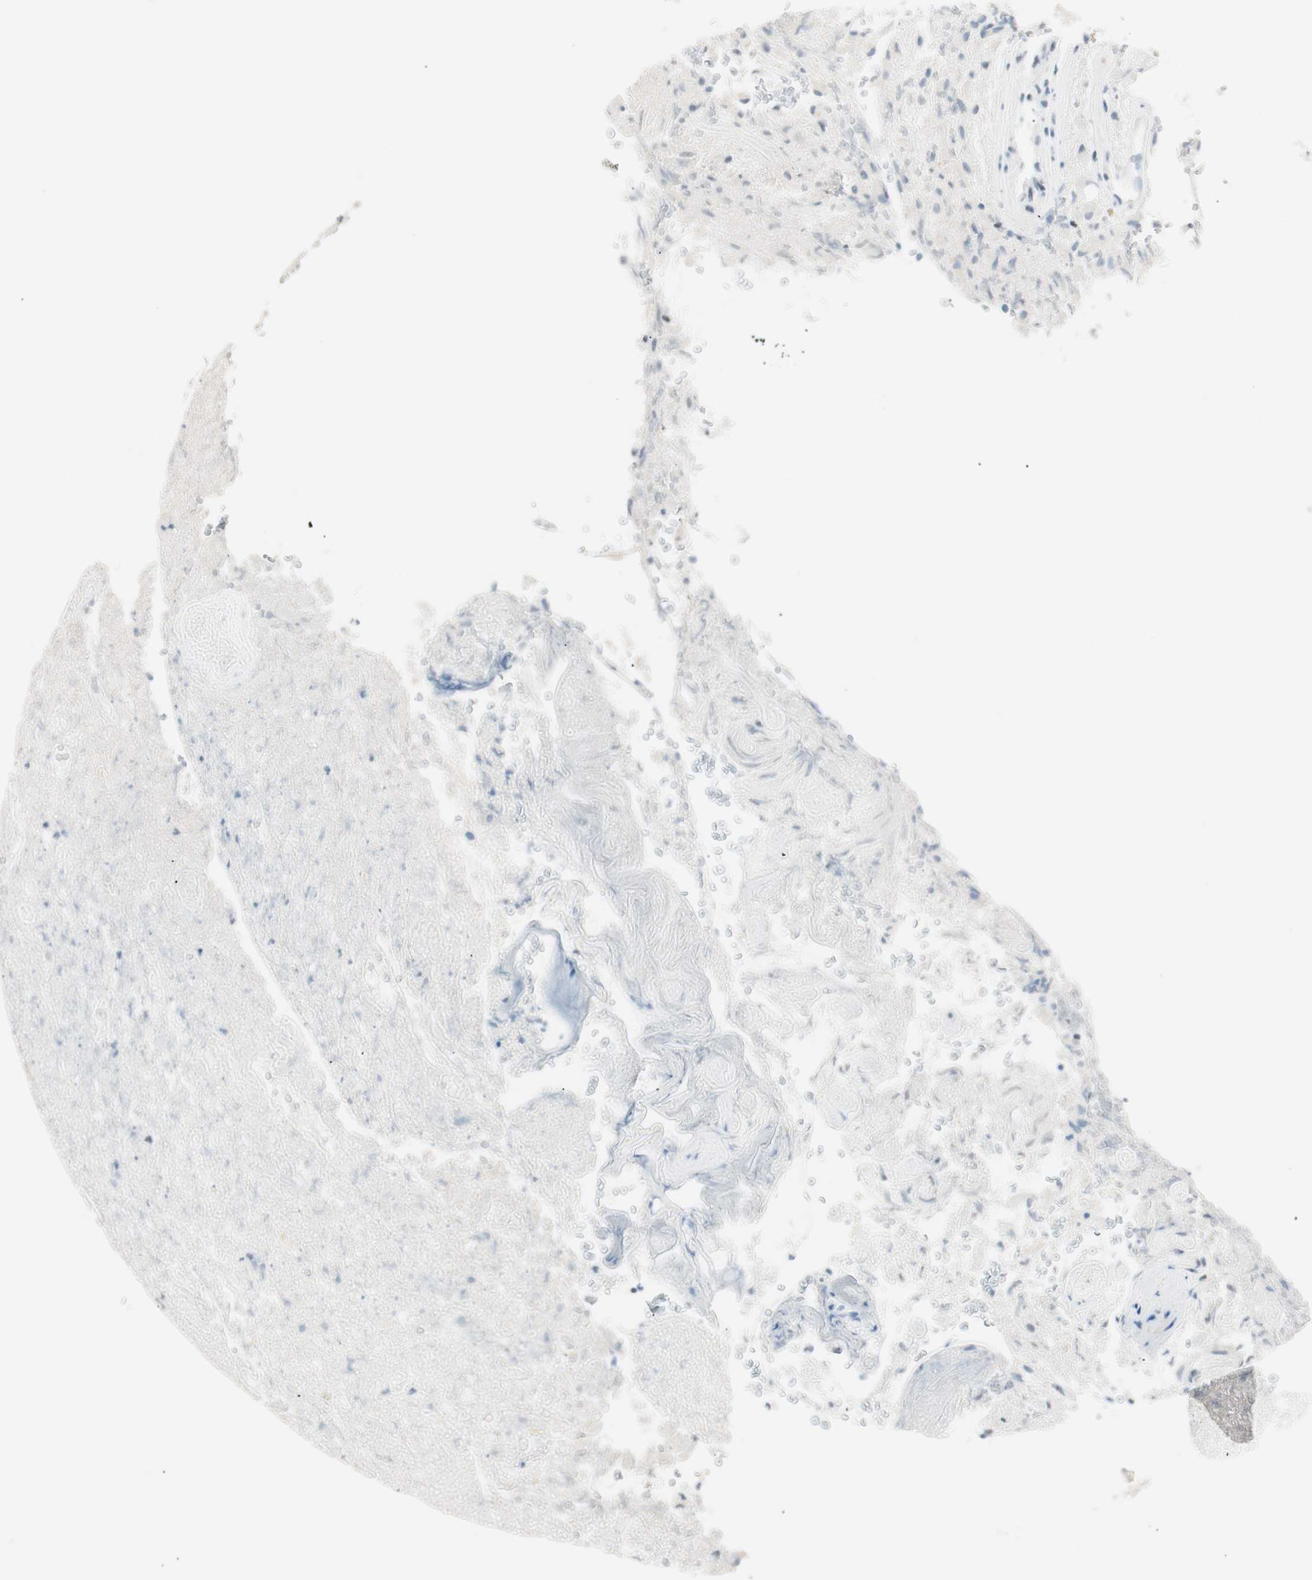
{"staining": {"intensity": "negative", "quantity": "none", "location": "none"}, "tissue": "glioma", "cell_type": "Tumor cells", "image_type": "cancer", "snomed": [{"axis": "morphology", "description": "Glioma, malignant, High grade"}, {"axis": "topography", "description": "Brain"}], "caption": "Tumor cells are negative for brown protein staining in glioma. (Brightfield microscopy of DAB immunohistochemistry (IHC) at high magnification).", "gene": "HOXB13", "patient": {"sex": "male", "age": 71}}